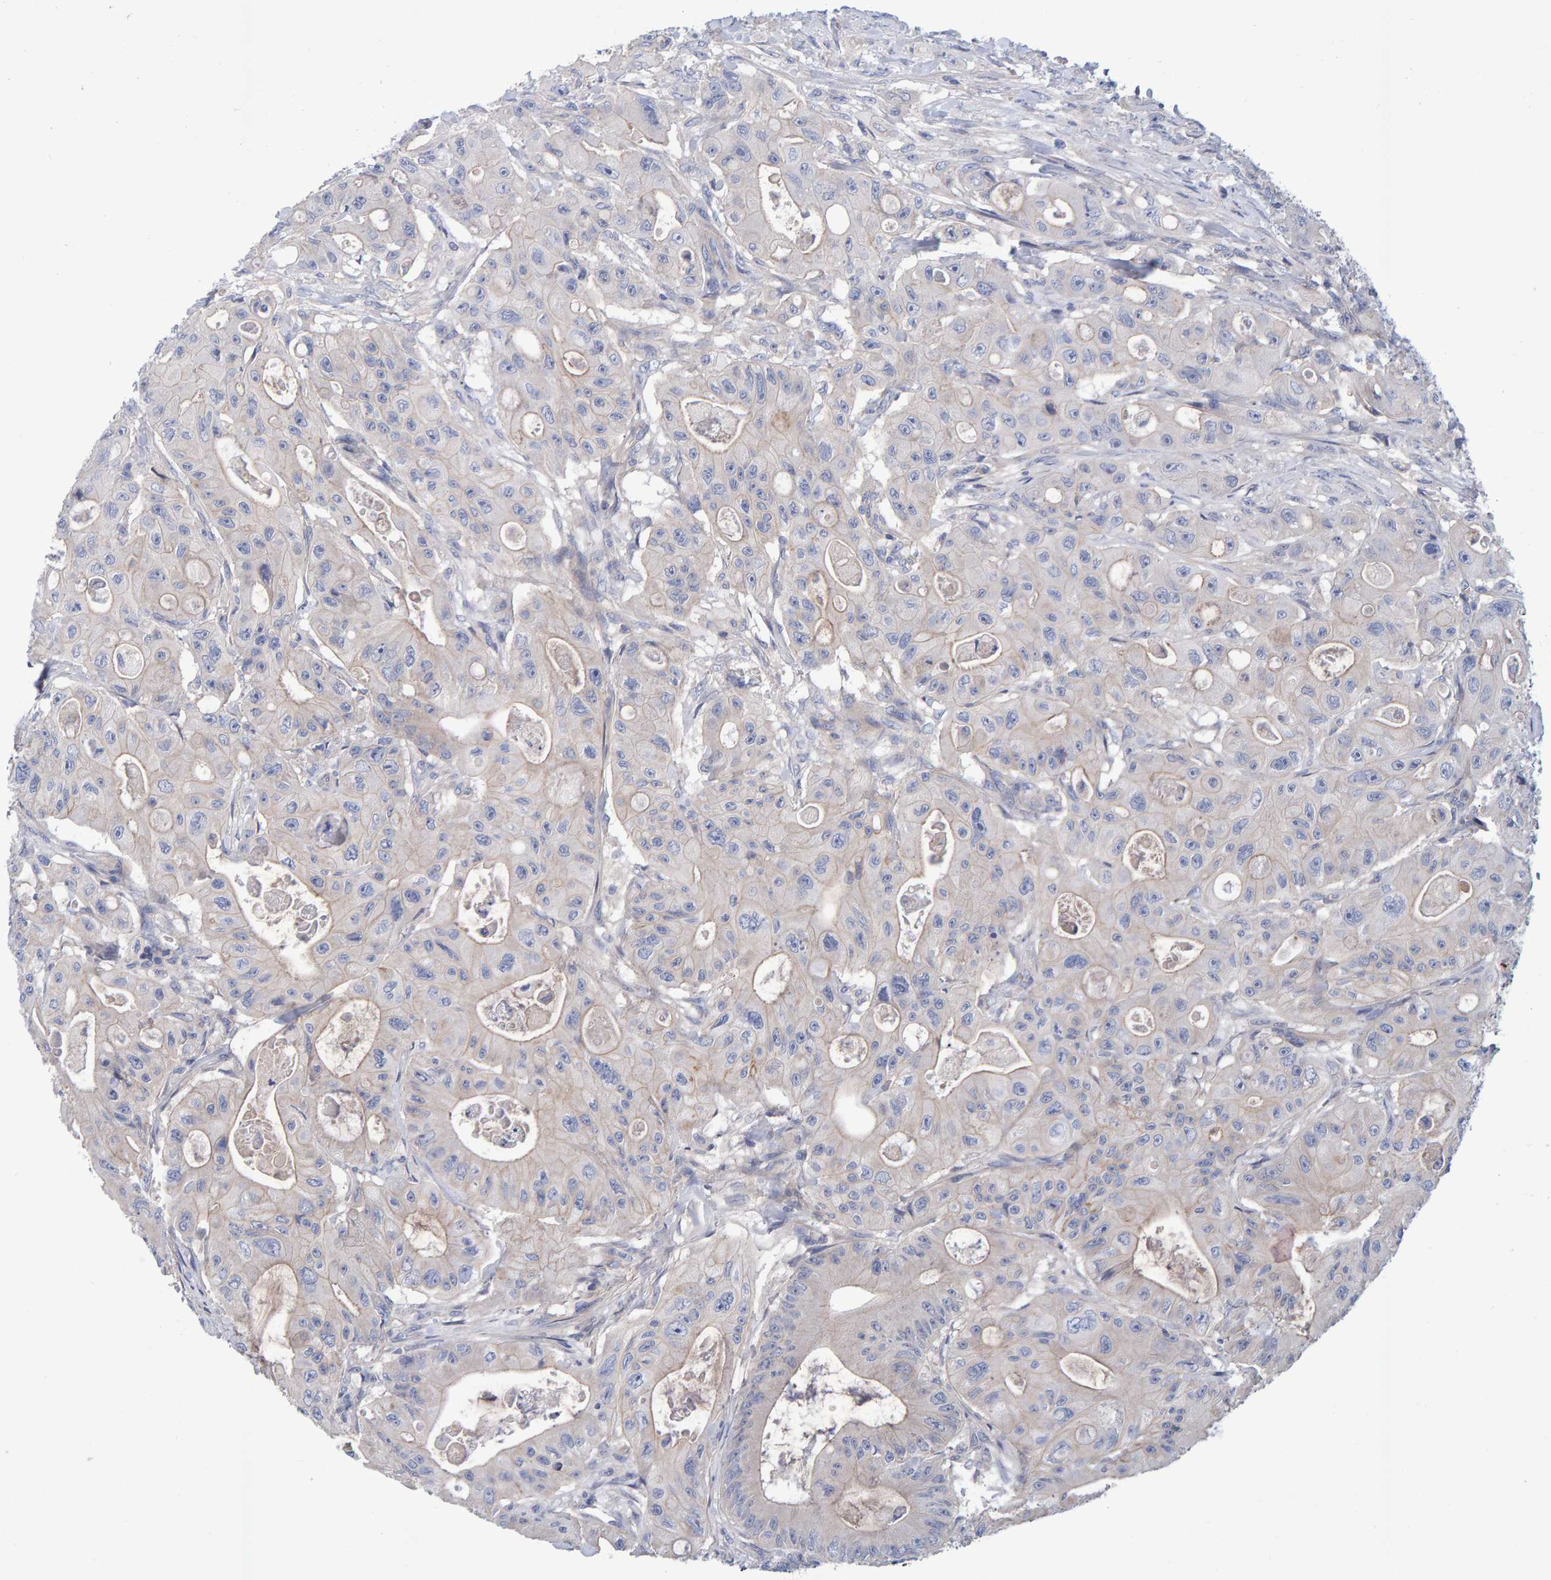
{"staining": {"intensity": "weak", "quantity": "25%-75%", "location": "cytoplasmic/membranous"}, "tissue": "colorectal cancer", "cell_type": "Tumor cells", "image_type": "cancer", "snomed": [{"axis": "morphology", "description": "Adenocarcinoma, NOS"}, {"axis": "topography", "description": "Colon"}], "caption": "Colorectal cancer (adenocarcinoma) was stained to show a protein in brown. There is low levels of weak cytoplasmic/membranous positivity in about 25%-75% of tumor cells.", "gene": "EFR3A", "patient": {"sex": "female", "age": 46}}